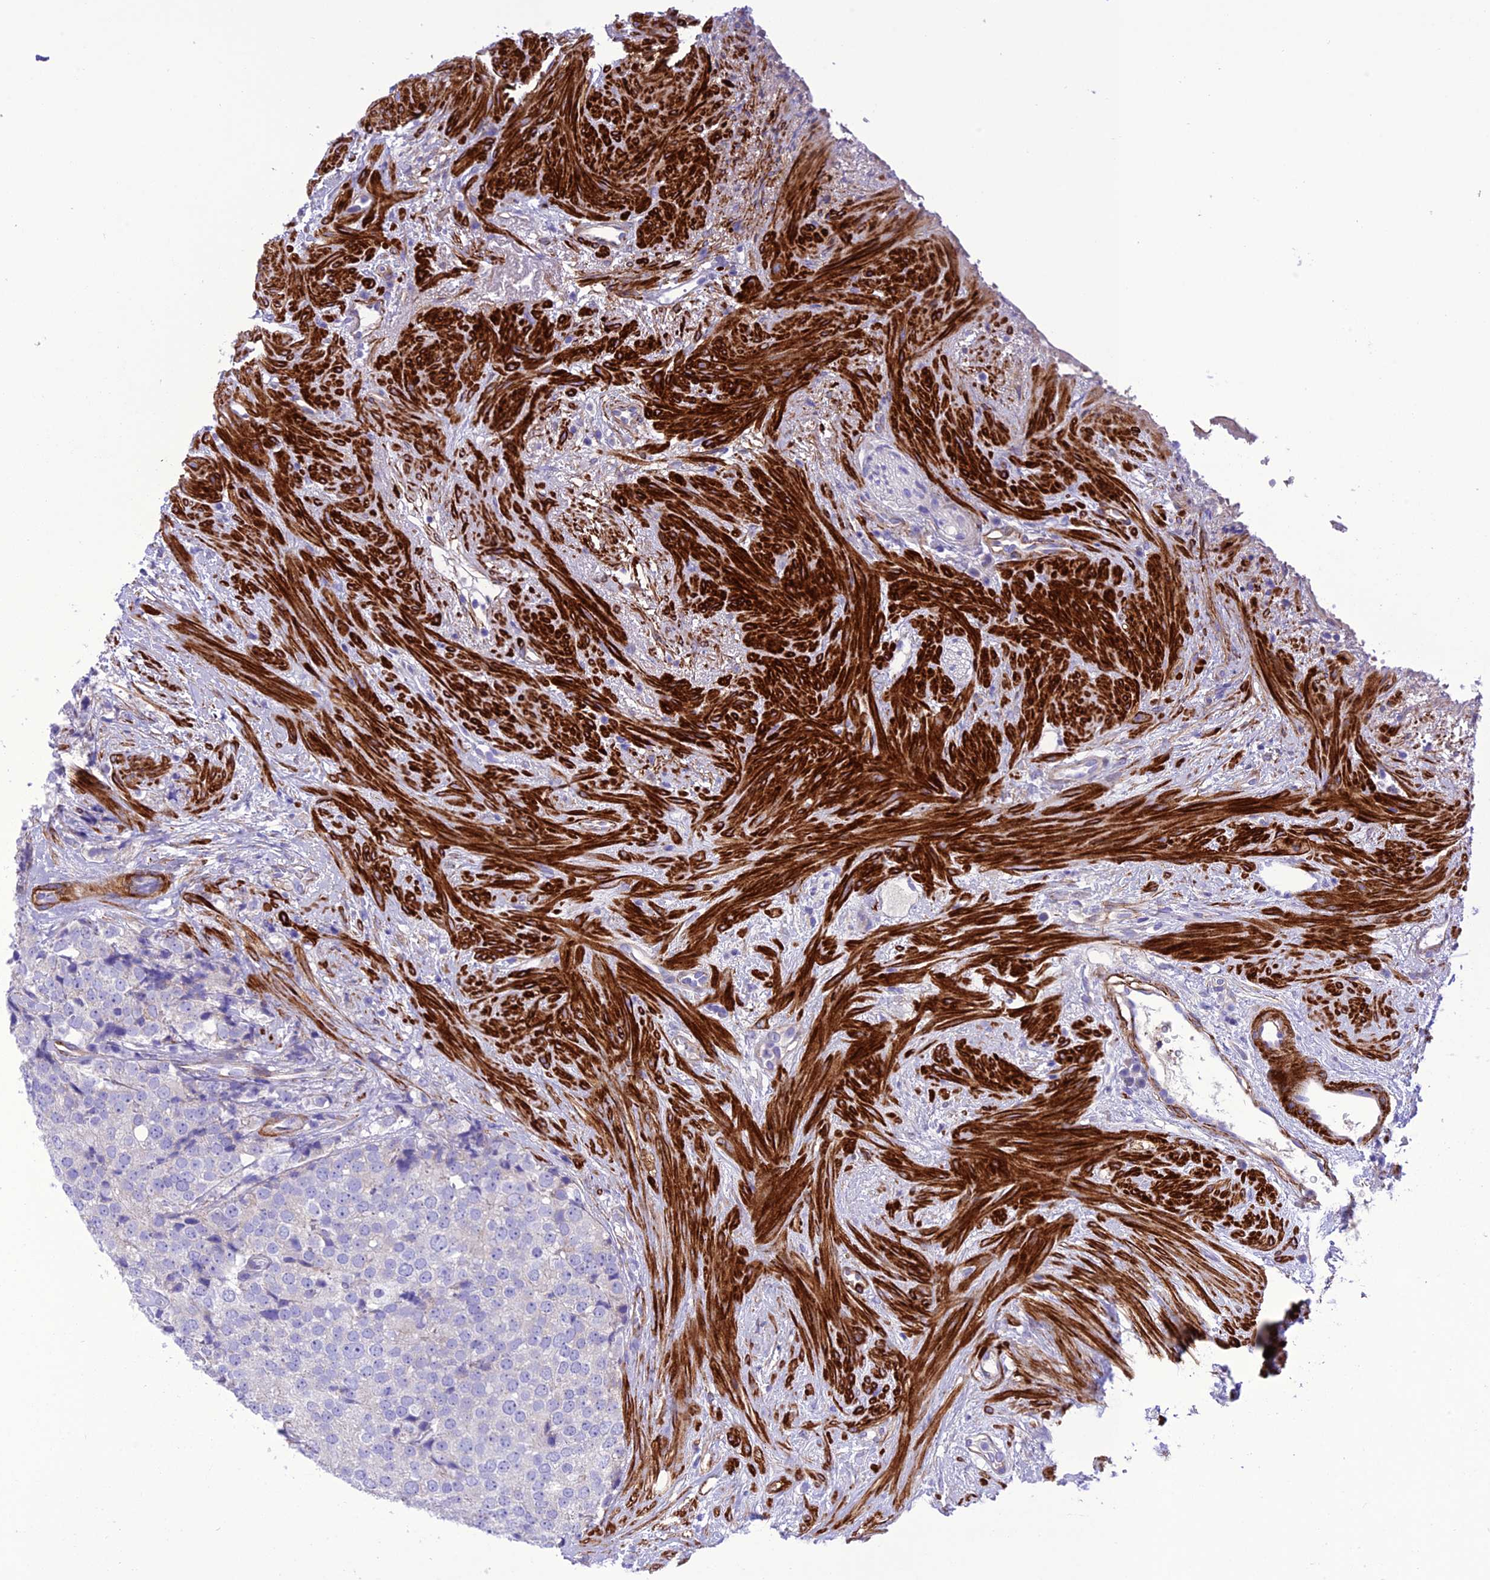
{"staining": {"intensity": "negative", "quantity": "none", "location": "none"}, "tissue": "prostate cancer", "cell_type": "Tumor cells", "image_type": "cancer", "snomed": [{"axis": "morphology", "description": "Adenocarcinoma, High grade"}, {"axis": "topography", "description": "Prostate"}], "caption": "Immunohistochemistry (IHC) of adenocarcinoma (high-grade) (prostate) displays no positivity in tumor cells.", "gene": "FRA10AC1", "patient": {"sex": "male", "age": 49}}